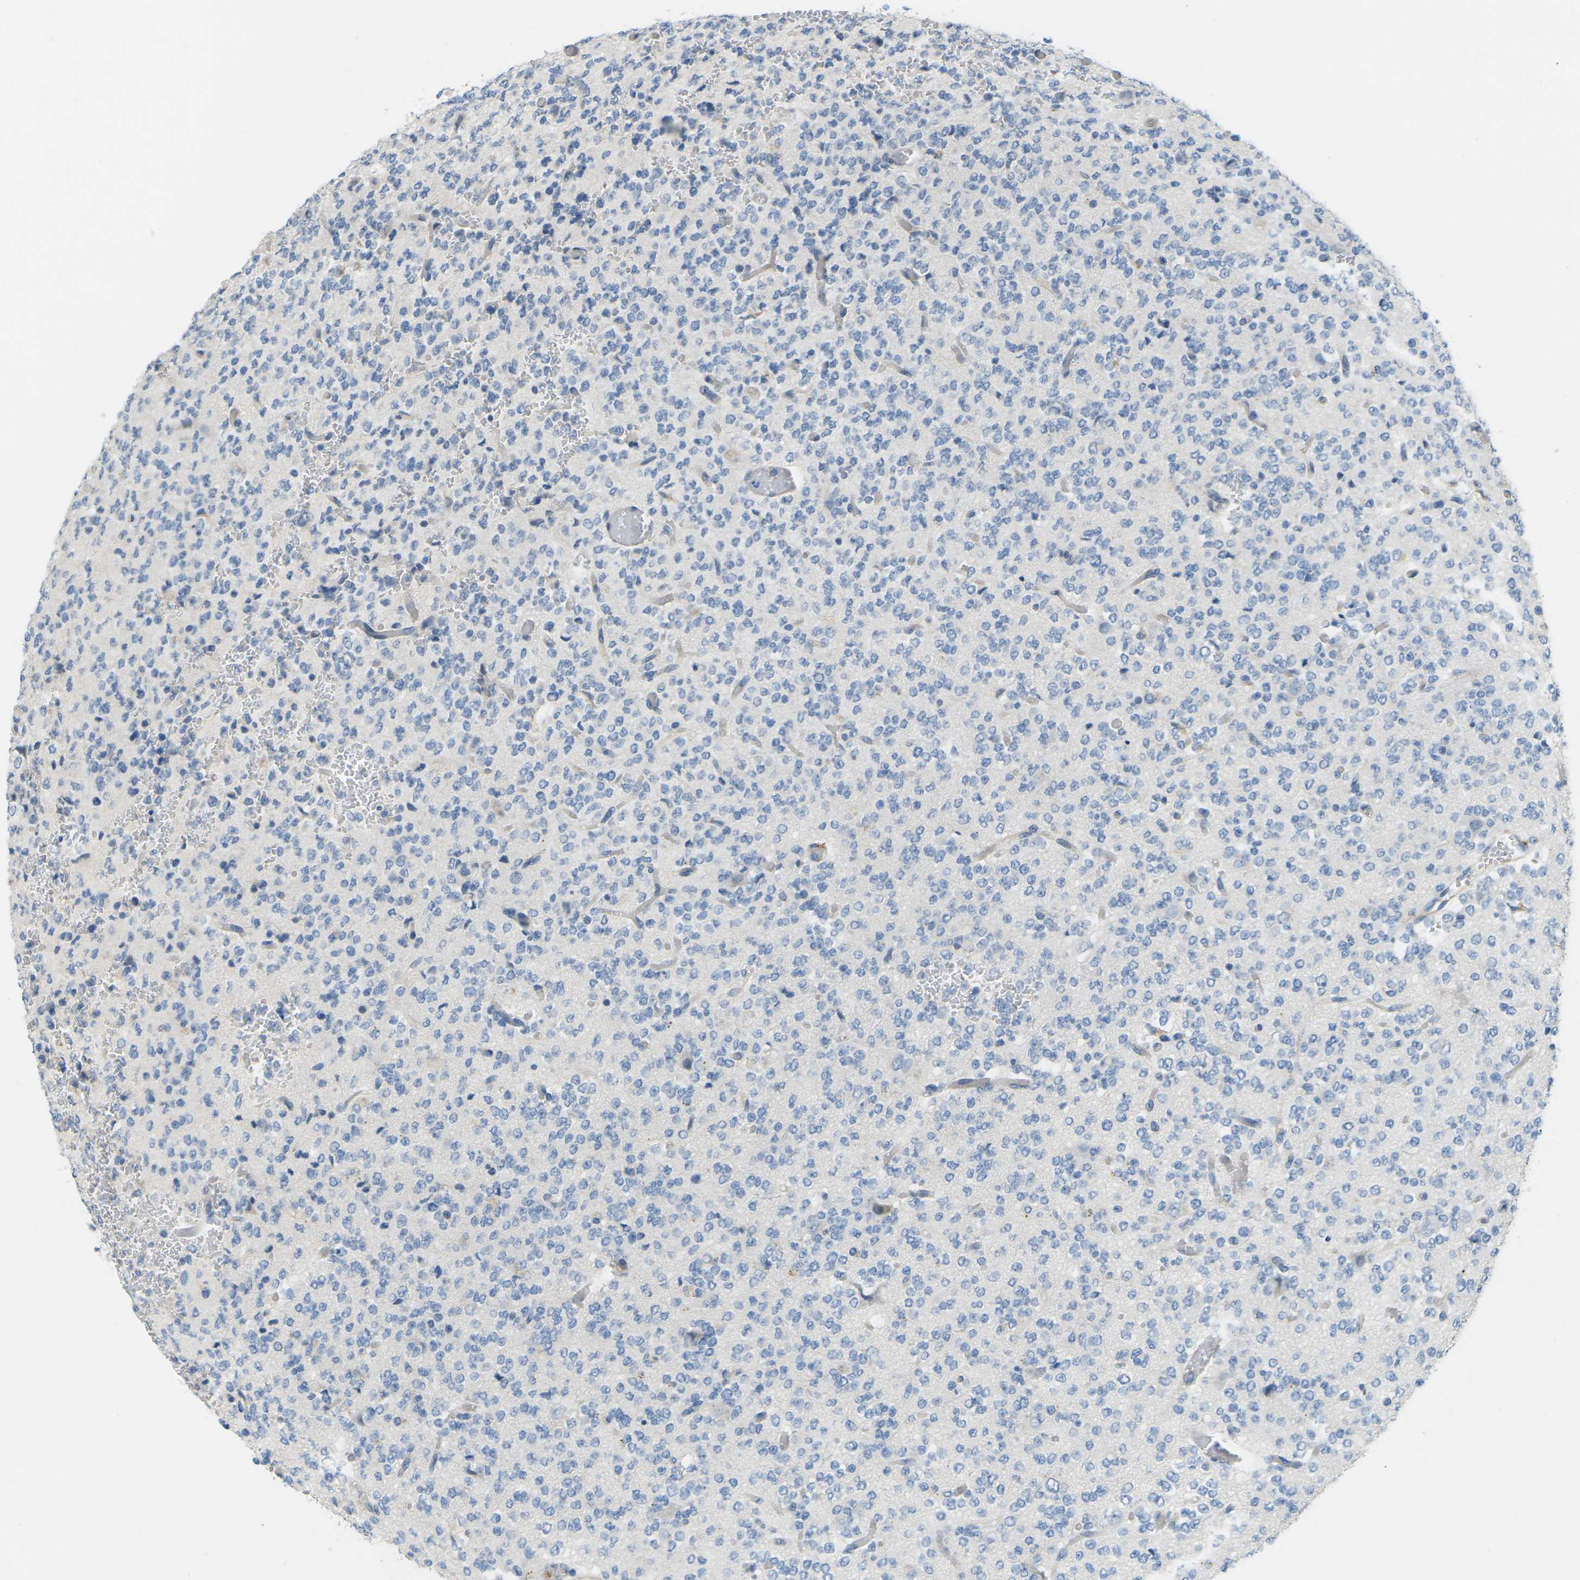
{"staining": {"intensity": "negative", "quantity": "none", "location": "none"}, "tissue": "glioma", "cell_type": "Tumor cells", "image_type": "cancer", "snomed": [{"axis": "morphology", "description": "Glioma, malignant, Low grade"}, {"axis": "topography", "description": "Brain"}], "caption": "The photomicrograph displays no significant positivity in tumor cells of glioma.", "gene": "CYP2C8", "patient": {"sex": "male", "age": 38}}